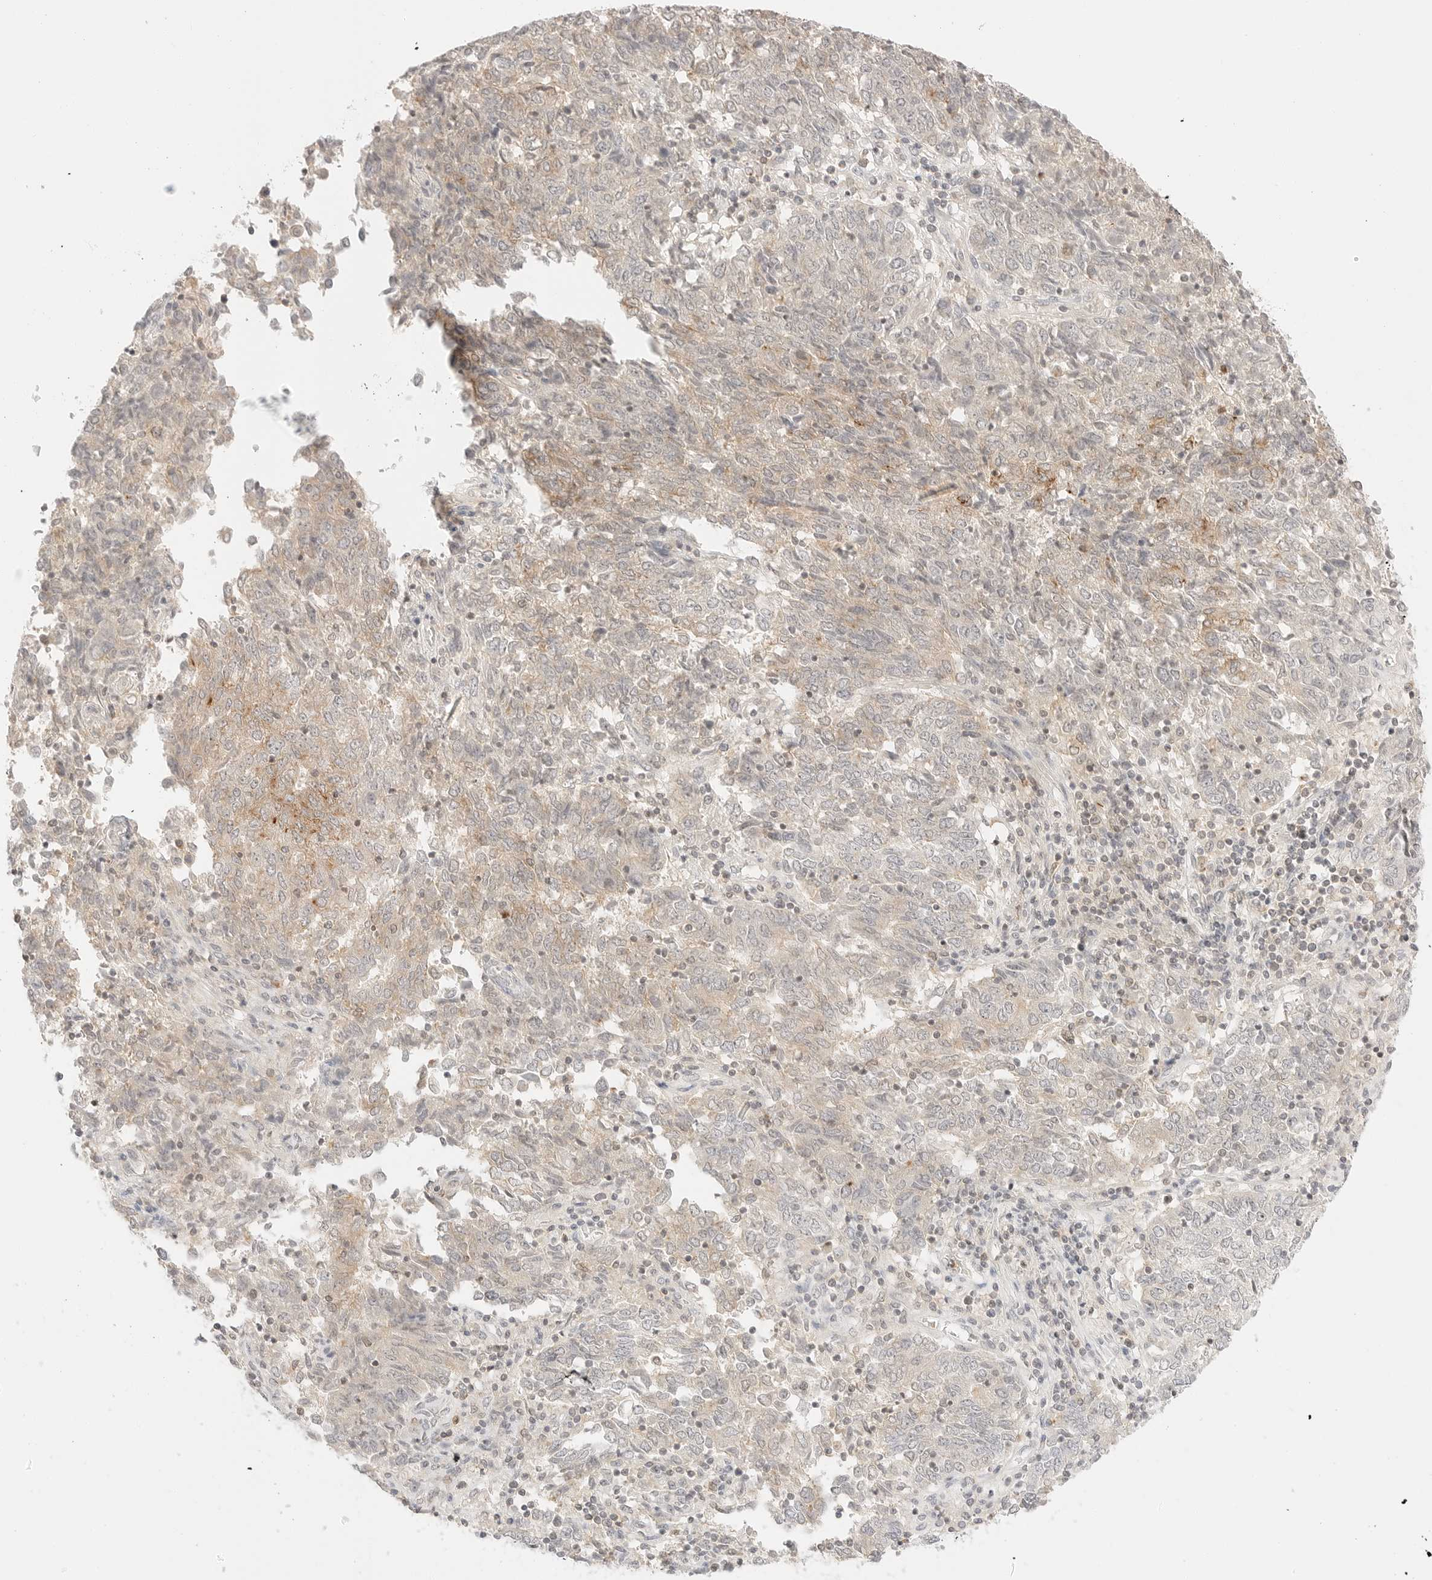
{"staining": {"intensity": "weak", "quantity": ">75%", "location": "cytoplasmic/membranous"}, "tissue": "endometrial cancer", "cell_type": "Tumor cells", "image_type": "cancer", "snomed": [{"axis": "morphology", "description": "Adenocarcinoma, NOS"}, {"axis": "topography", "description": "Endometrium"}], "caption": "A micrograph of endometrial cancer (adenocarcinoma) stained for a protein reveals weak cytoplasmic/membranous brown staining in tumor cells.", "gene": "GNAS", "patient": {"sex": "female", "age": 80}}